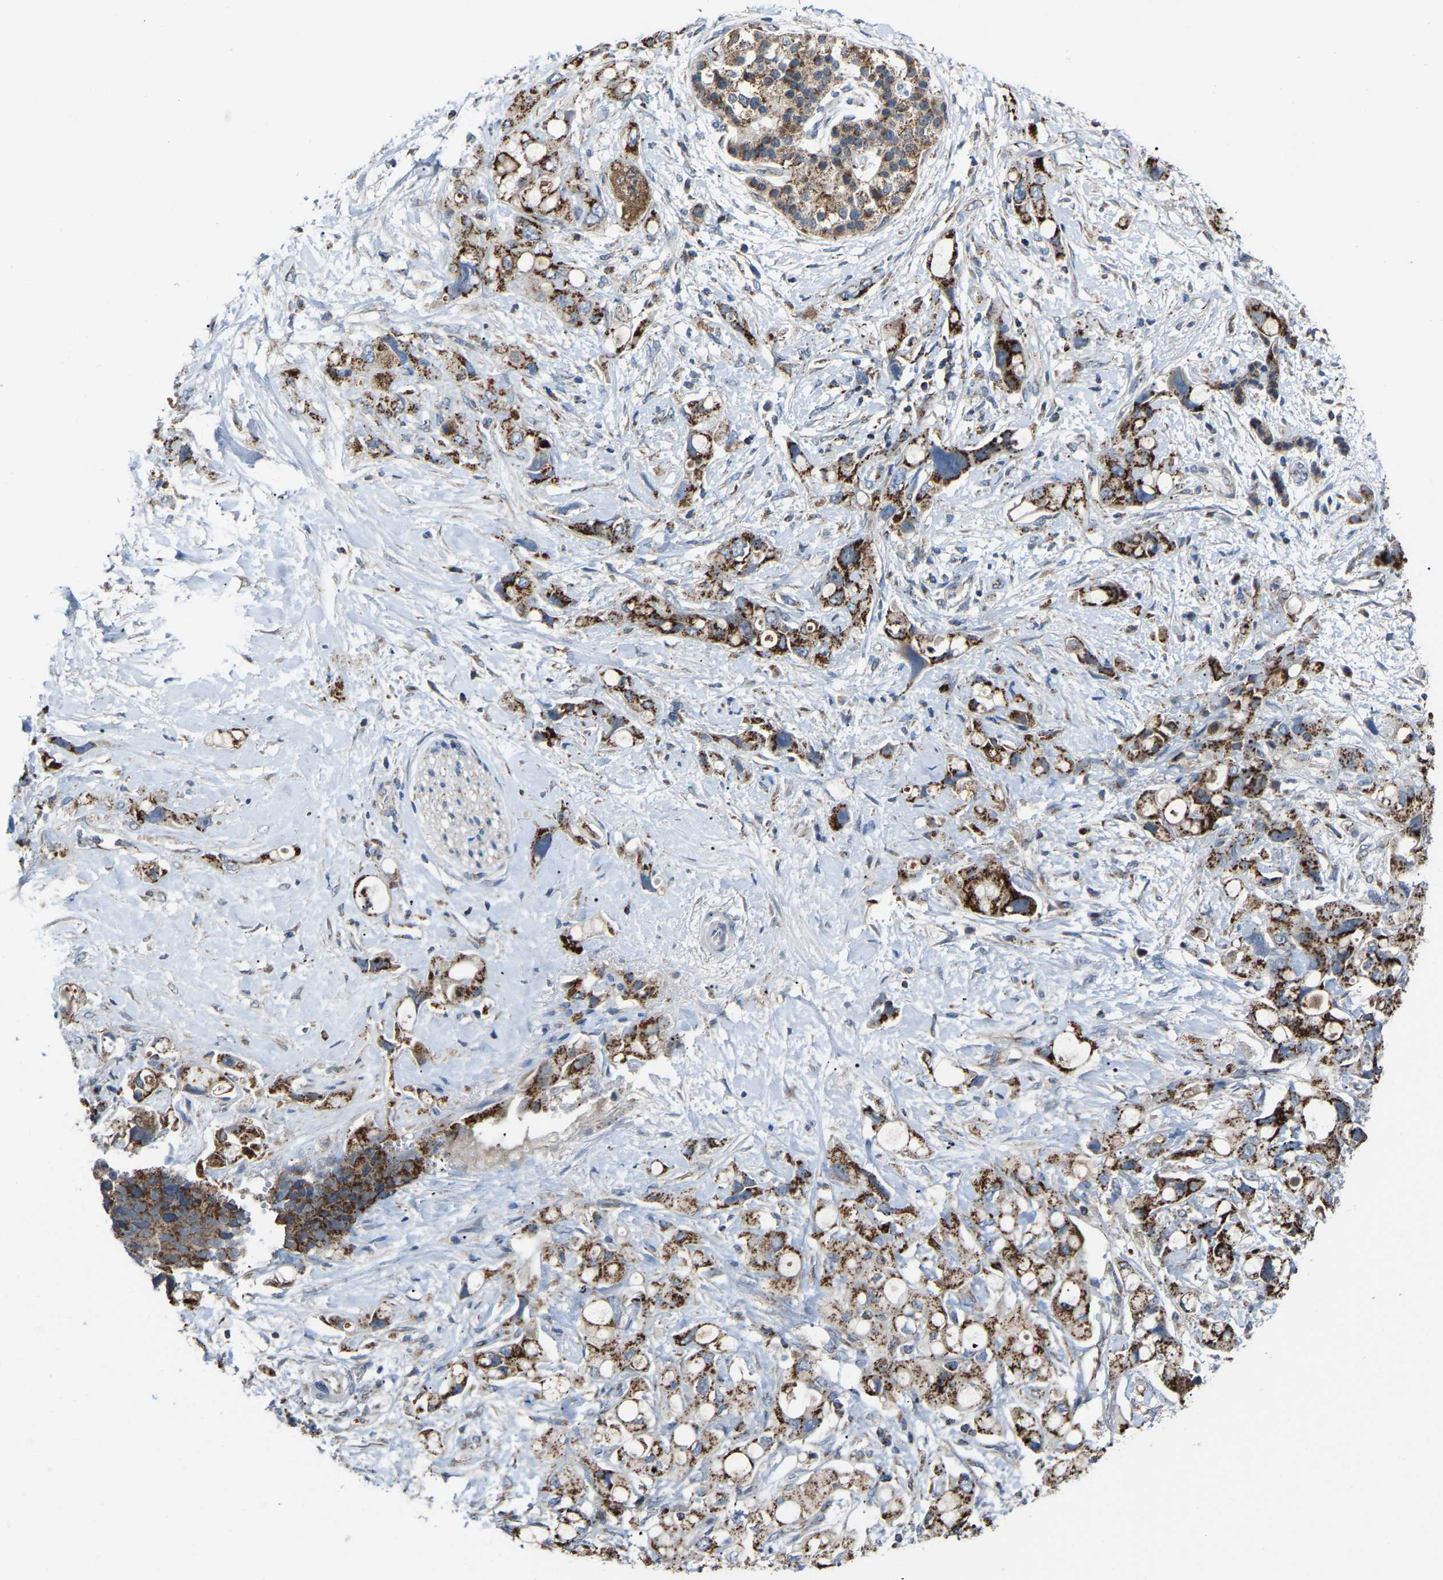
{"staining": {"intensity": "strong", "quantity": ">75%", "location": "cytoplasmic/membranous"}, "tissue": "pancreatic cancer", "cell_type": "Tumor cells", "image_type": "cancer", "snomed": [{"axis": "morphology", "description": "Adenocarcinoma, NOS"}, {"axis": "topography", "description": "Pancreas"}], "caption": "Immunohistochemical staining of adenocarcinoma (pancreatic) reveals high levels of strong cytoplasmic/membranous expression in about >75% of tumor cells.", "gene": "CANT1", "patient": {"sex": "female", "age": 56}}